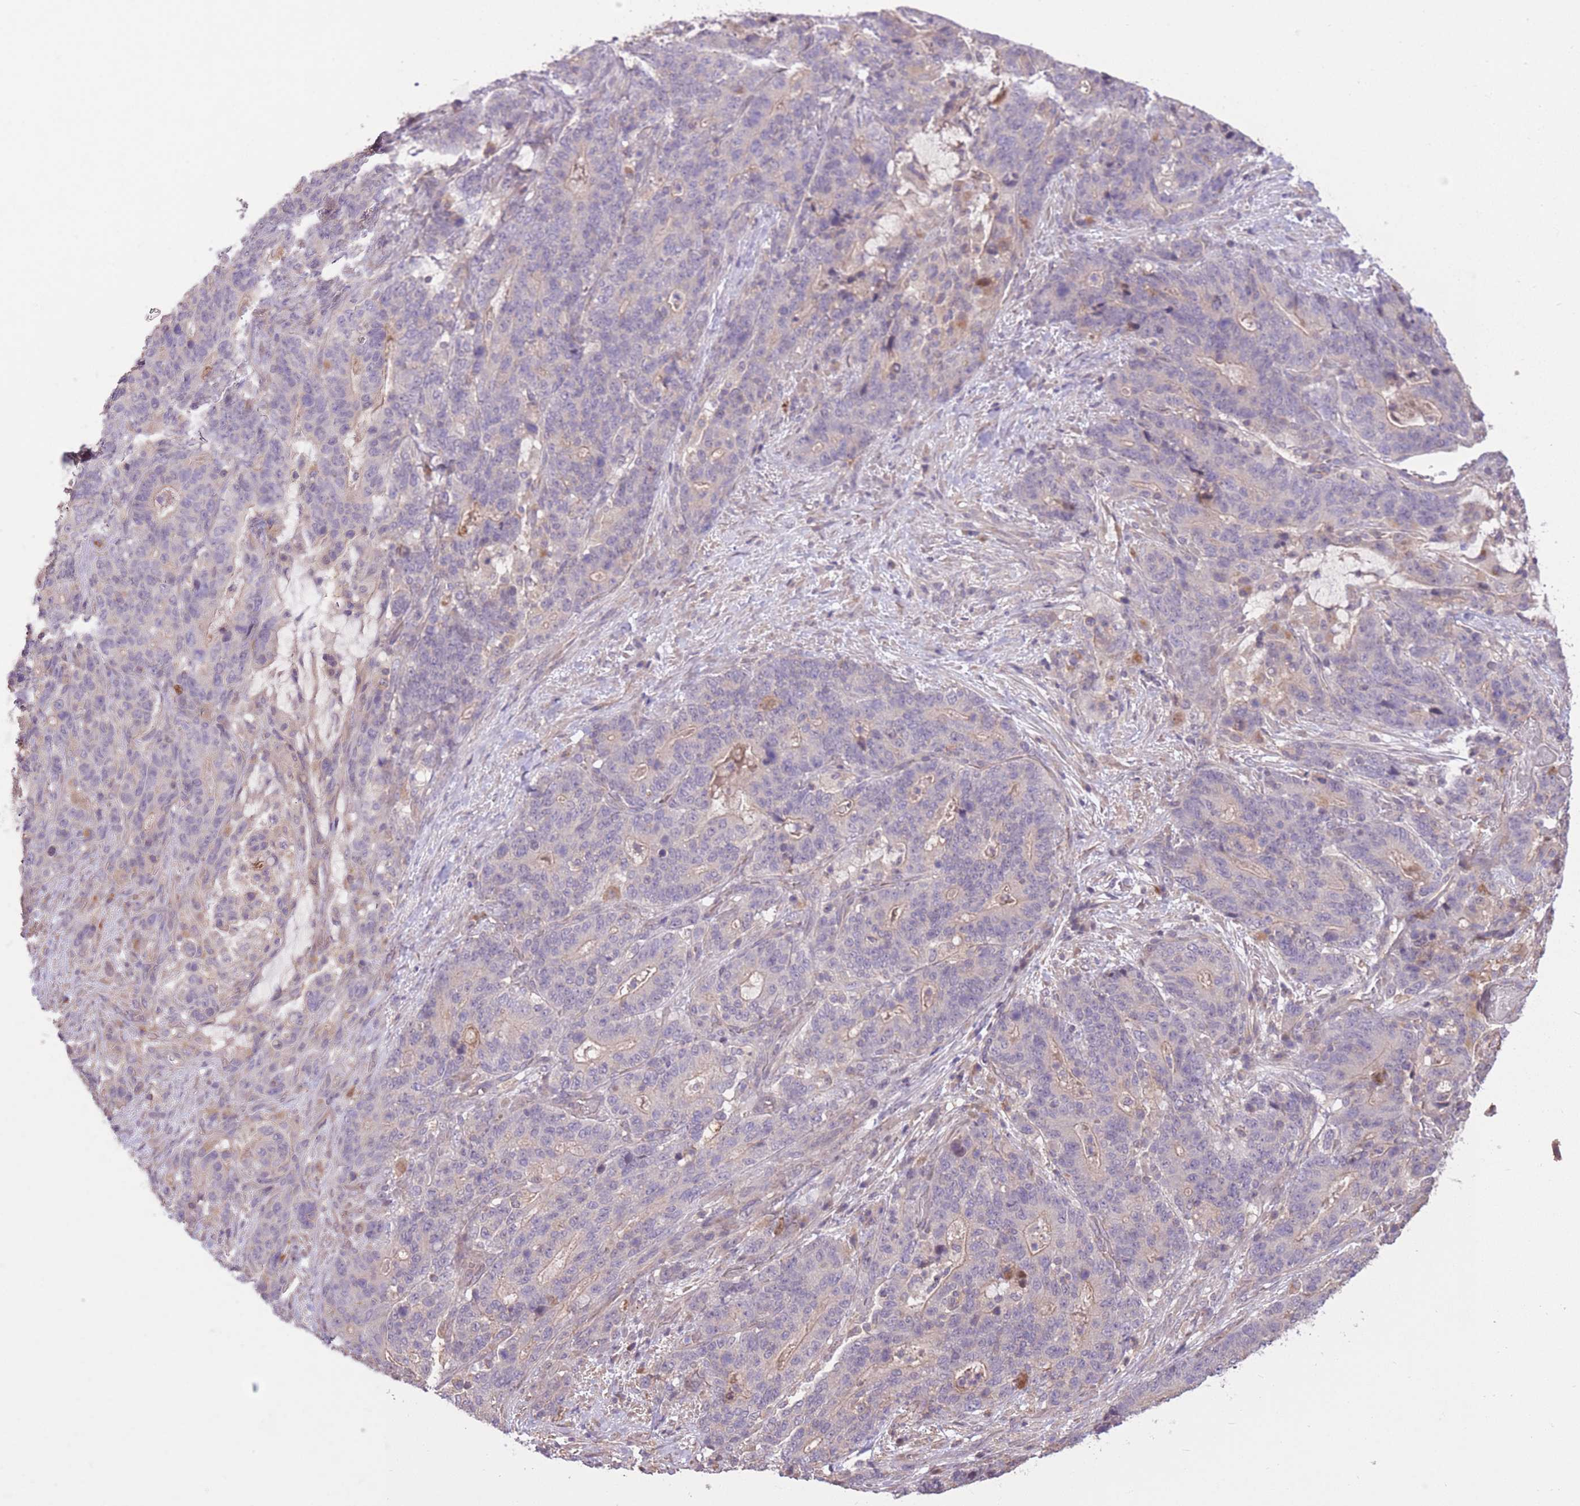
{"staining": {"intensity": "negative", "quantity": "none", "location": "none"}, "tissue": "stomach cancer", "cell_type": "Tumor cells", "image_type": "cancer", "snomed": [{"axis": "morphology", "description": "Normal tissue, NOS"}, {"axis": "morphology", "description": "Adenocarcinoma, NOS"}, {"axis": "topography", "description": "Stomach"}], "caption": "A high-resolution micrograph shows immunohistochemistry staining of stomach cancer (adenocarcinoma), which shows no significant staining in tumor cells. (Stains: DAB (3,3'-diaminobenzidine) immunohistochemistry with hematoxylin counter stain, Microscopy: brightfield microscopy at high magnification).", "gene": "POLR3F", "patient": {"sex": "female", "age": 64}}